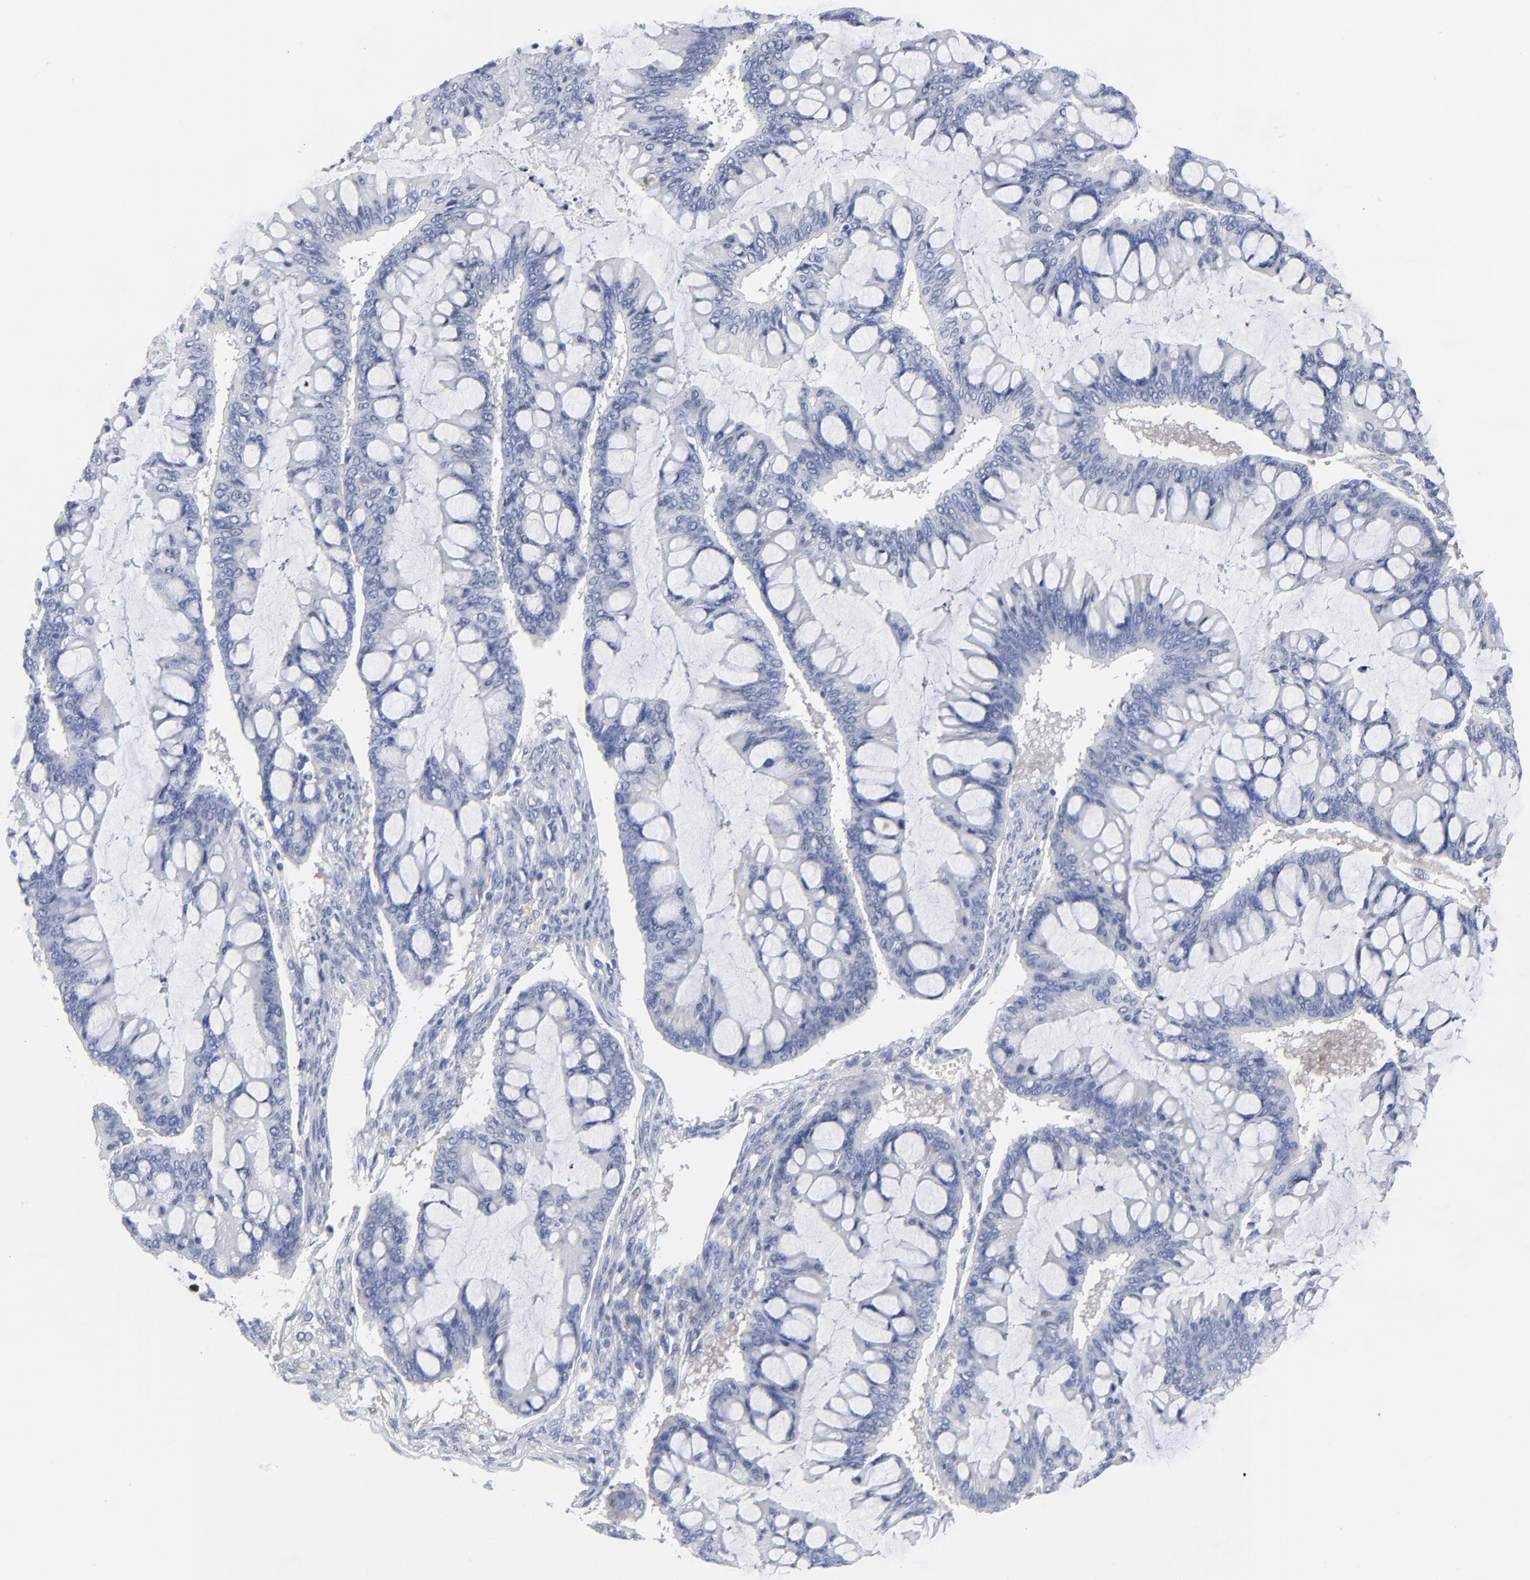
{"staining": {"intensity": "negative", "quantity": "none", "location": "none"}, "tissue": "ovarian cancer", "cell_type": "Tumor cells", "image_type": "cancer", "snomed": [{"axis": "morphology", "description": "Cystadenocarcinoma, mucinous, NOS"}, {"axis": "topography", "description": "Ovary"}], "caption": "A photomicrograph of ovarian cancer stained for a protein demonstrates no brown staining in tumor cells.", "gene": "STAT2", "patient": {"sex": "female", "age": 73}}